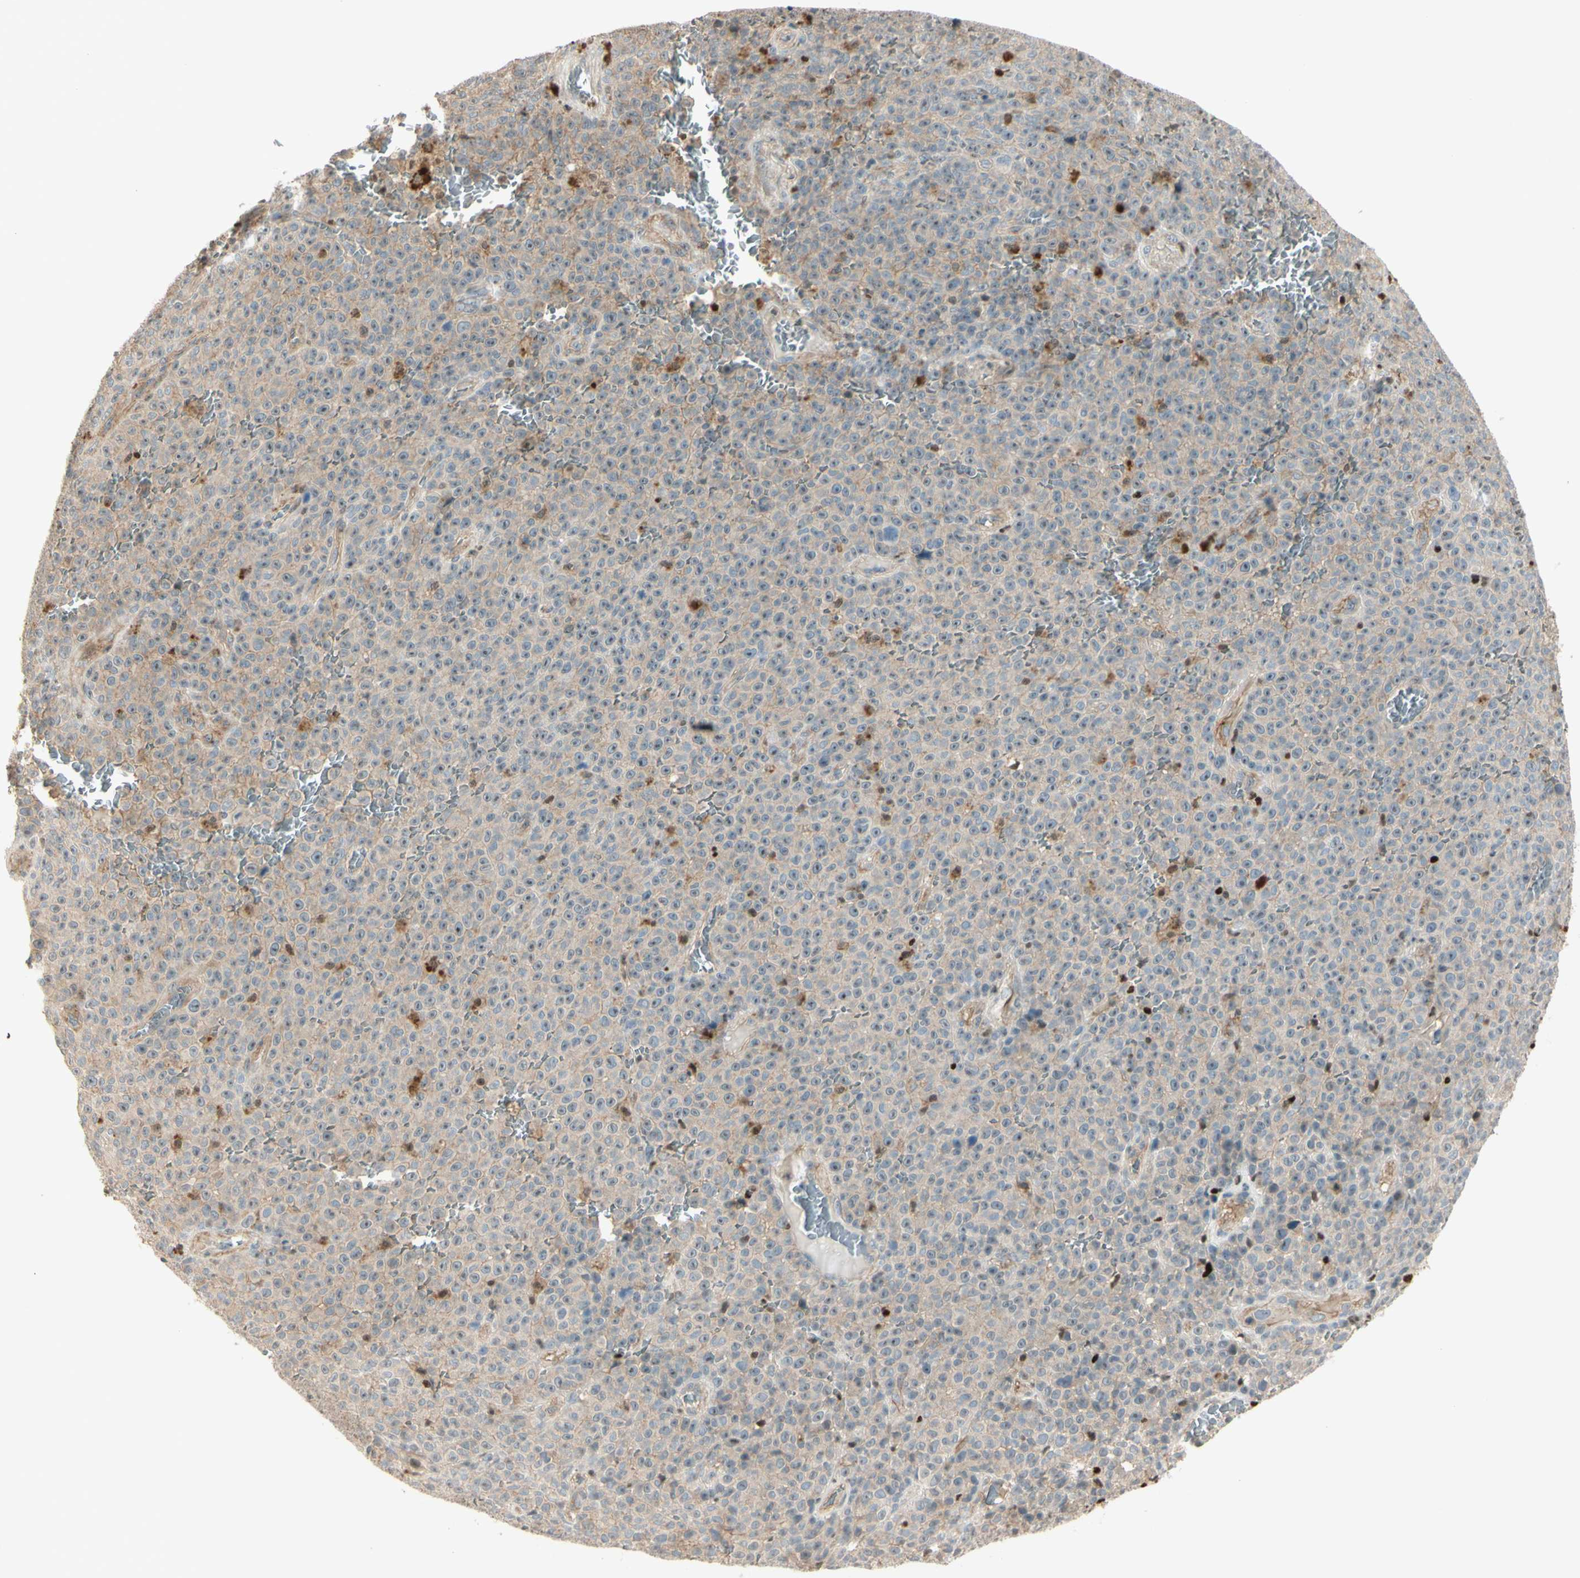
{"staining": {"intensity": "weak", "quantity": ">75%", "location": "cytoplasmic/membranous"}, "tissue": "melanoma", "cell_type": "Tumor cells", "image_type": "cancer", "snomed": [{"axis": "morphology", "description": "Malignant melanoma, NOS"}, {"axis": "topography", "description": "Skin"}], "caption": "A brown stain shows weak cytoplasmic/membranous staining of a protein in melanoma tumor cells.", "gene": "NFYA", "patient": {"sex": "female", "age": 82}}